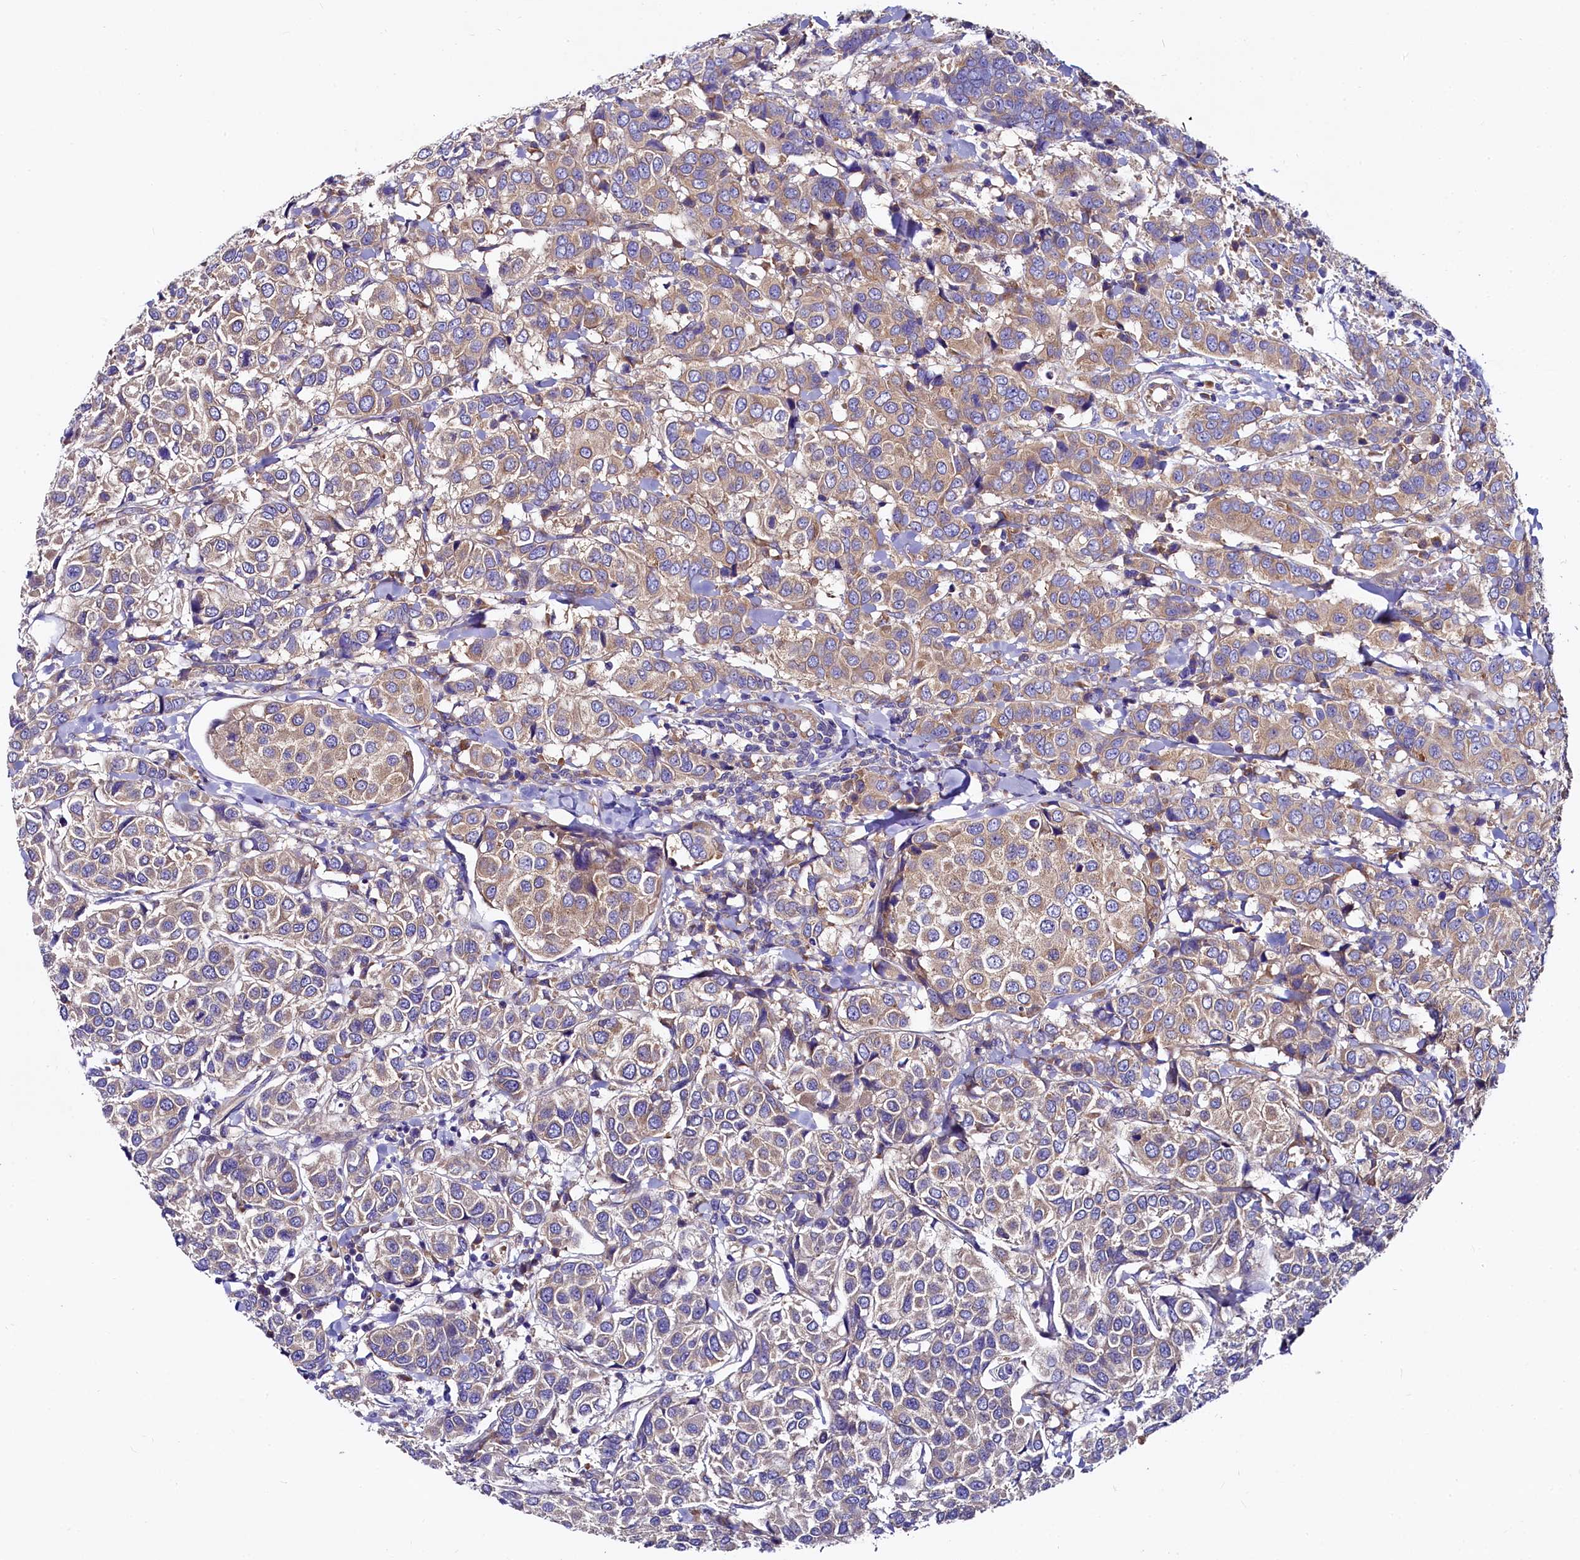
{"staining": {"intensity": "weak", "quantity": "25%-75%", "location": "cytoplasmic/membranous"}, "tissue": "breast cancer", "cell_type": "Tumor cells", "image_type": "cancer", "snomed": [{"axis": "morphology", "description": "Duct carcinoma"}, {"axis": "topography", "description": "Breast"}], "caption": "Tumor cells display low levels of weak cytoplasmic/membranous staining in about 25%-75% of cells in human breast intraductal carcinoma.", "gene": "QARS1", "patient": {"sex": "female", "age": 55}}